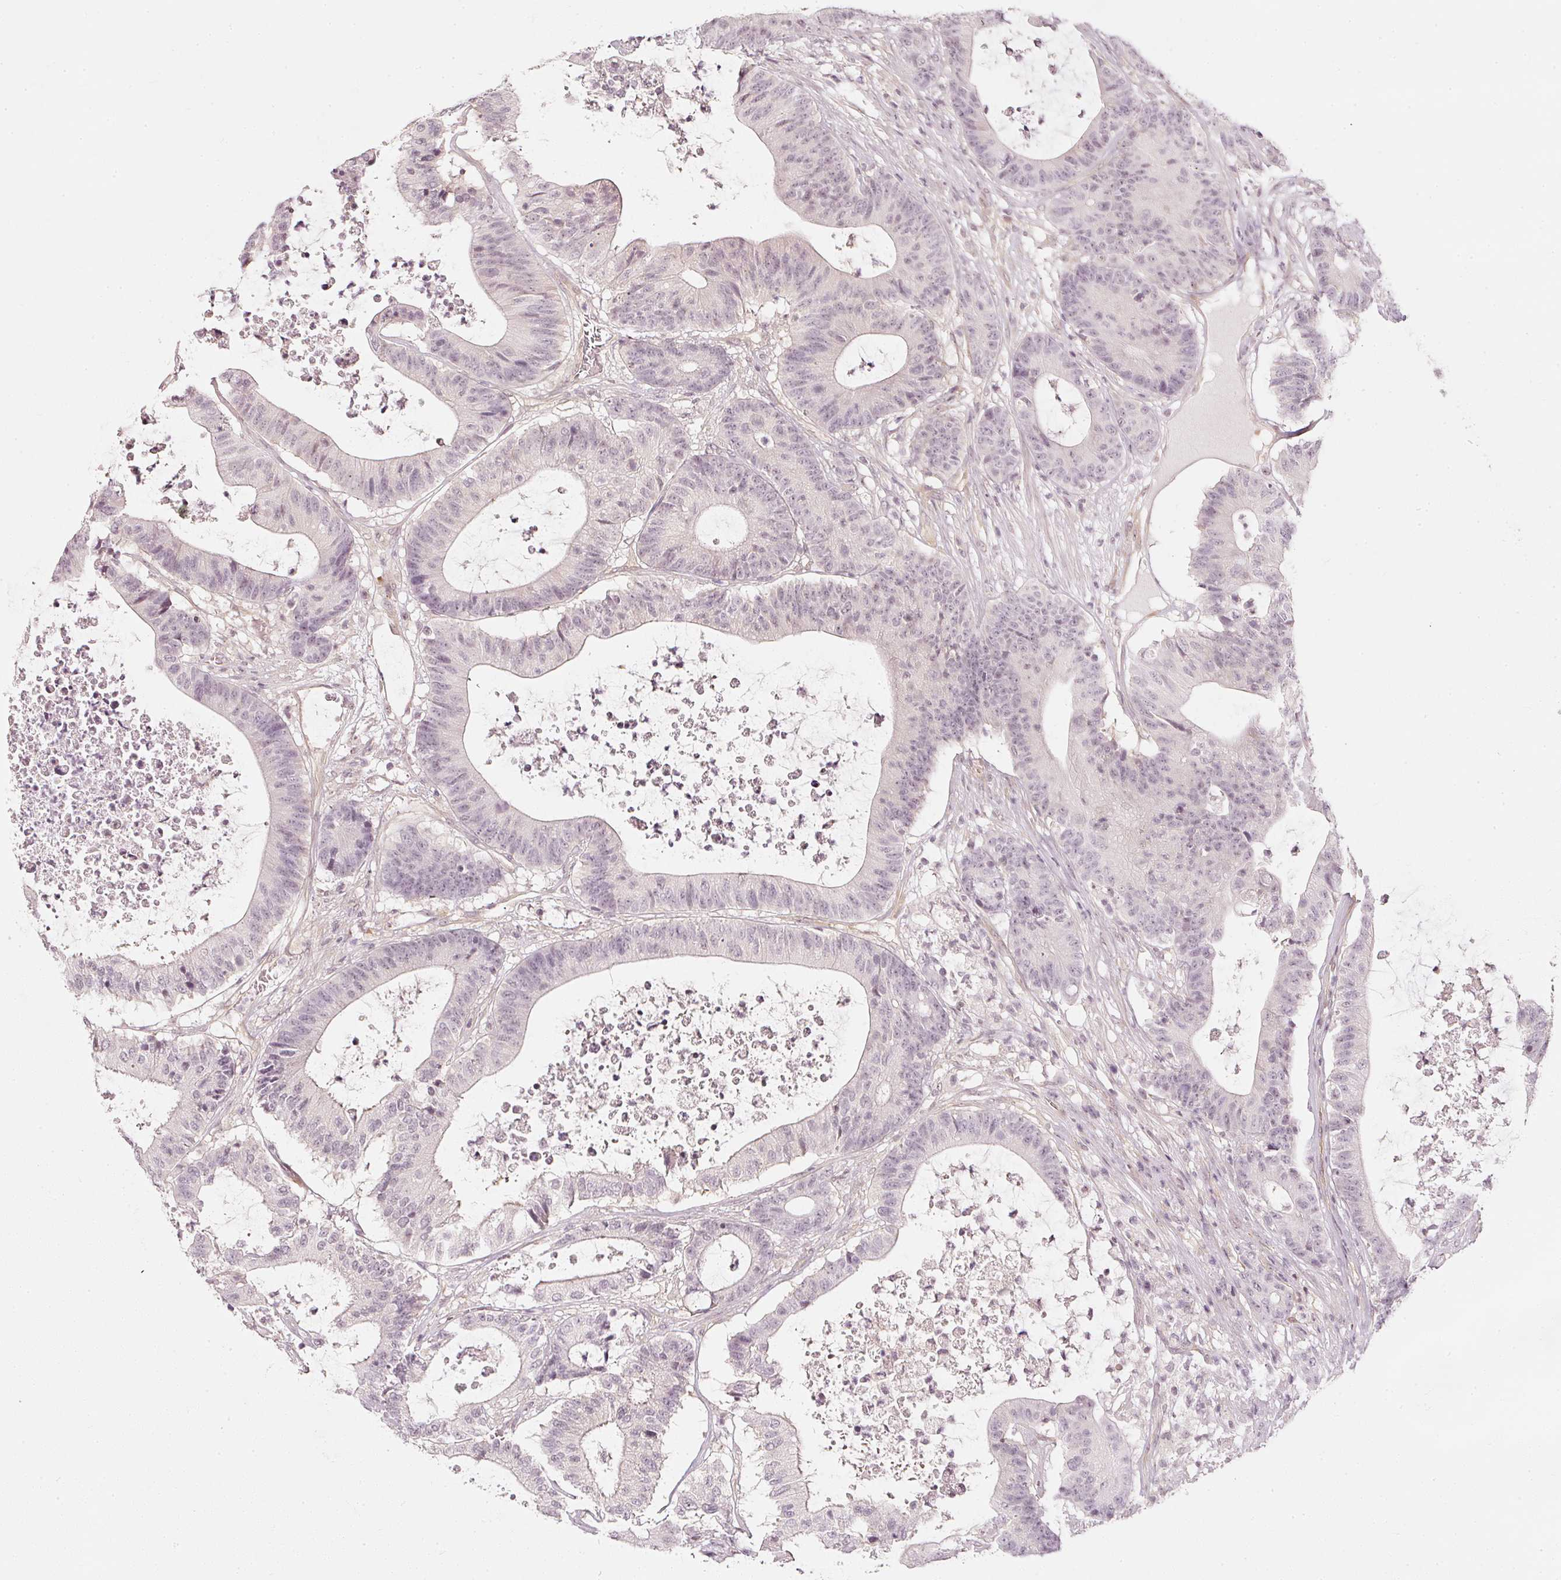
{"staining": {"intensity": "negative", "quantity": "none", "location": "none"}, "tissue": "colorectal cancer", "cell_type": "Tumor cells", "image_type": "cancer", "snomed": [{"axis": "morphology", "description": "Adenocarcinoma, NOS"}, {"axis": "topography", "description": "Colon"}], "caption": "Adenocarcinoma (colorectal) stained for a protein using immunohistochemistry displays no positivity tumor cells.", "gene": "DRD2", "patient": {"sex": "female", "age": 84}}